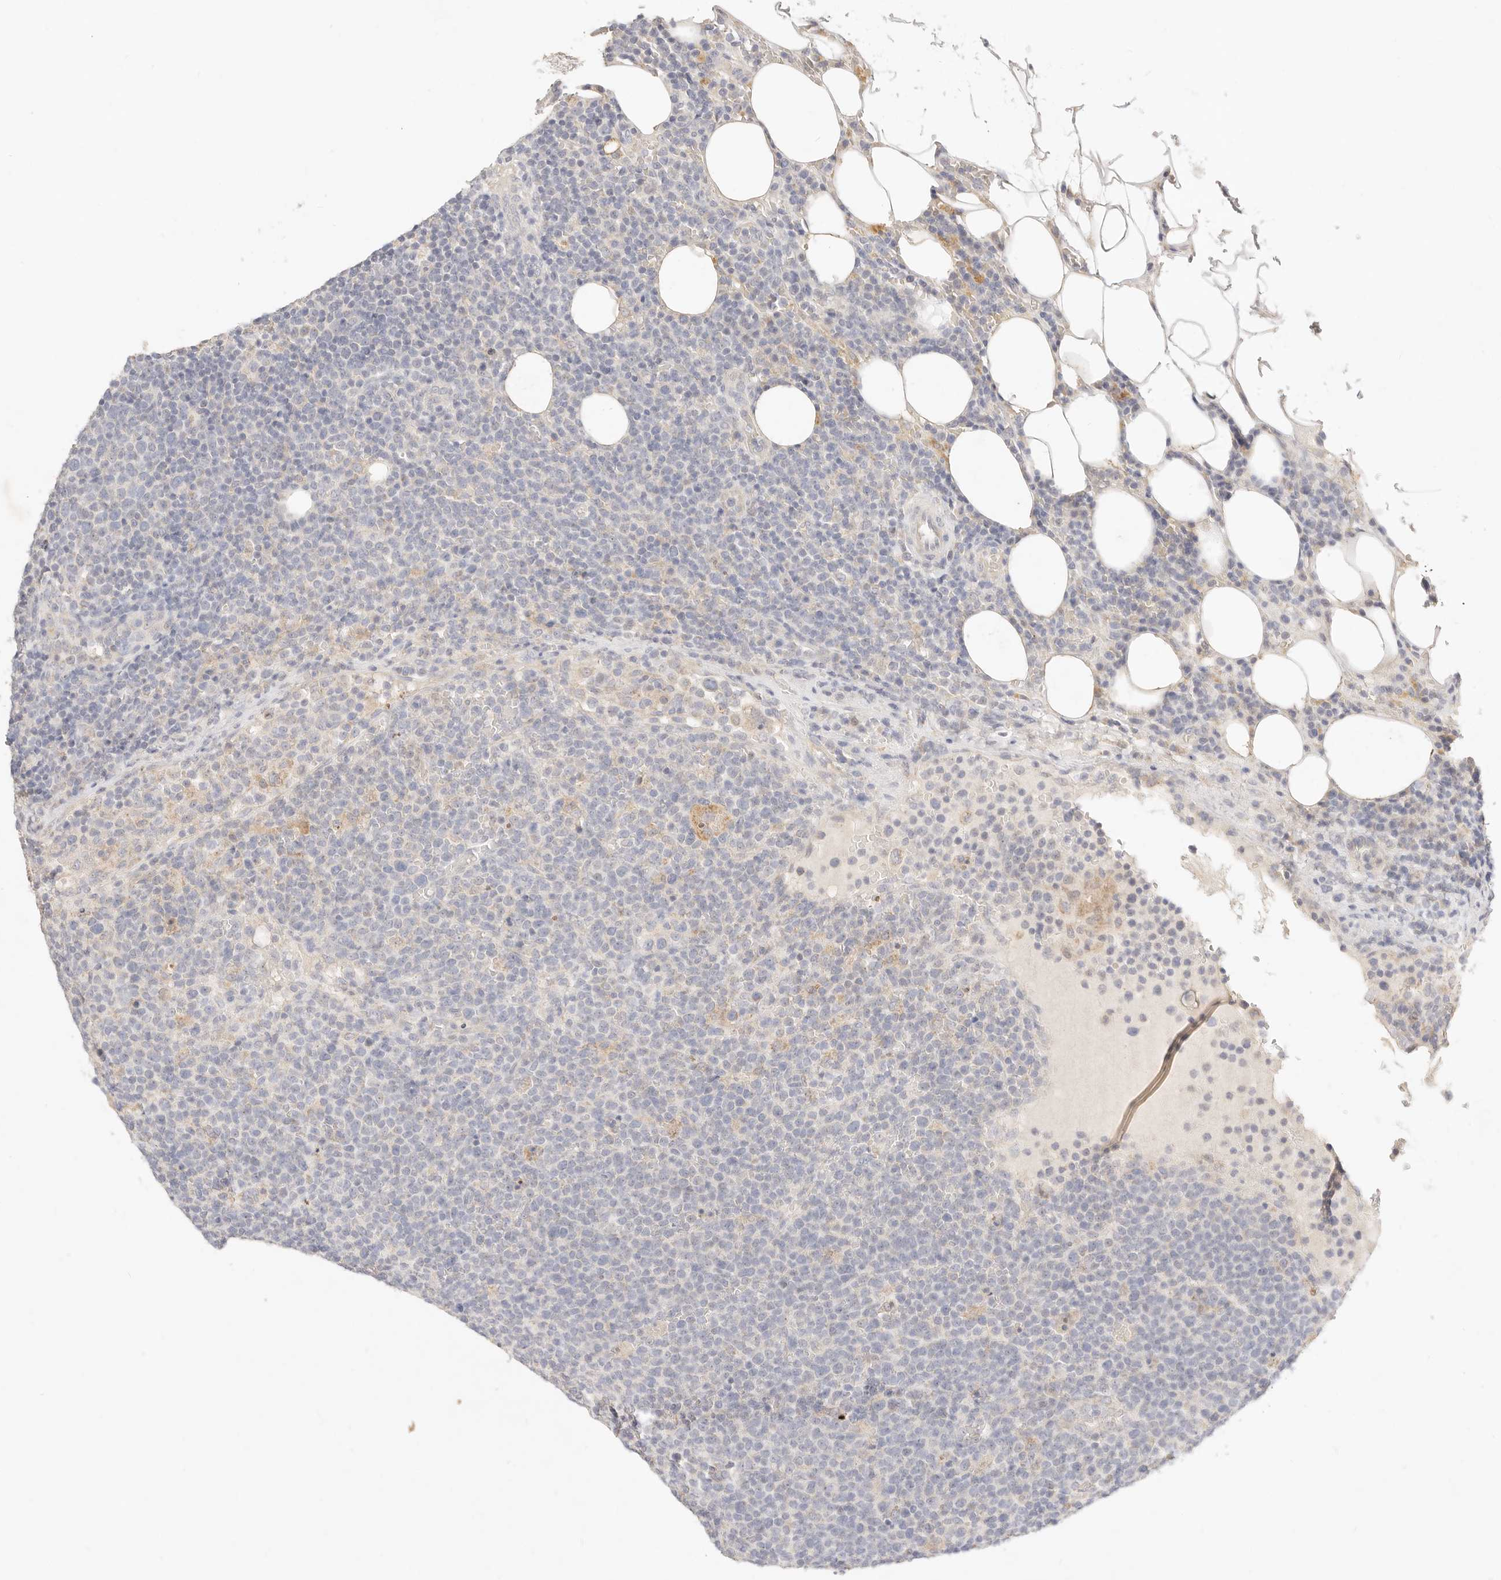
{"staining": {"intensity": "negative", "quantity": "none", "location": "none"}, "tissue": "lymphoma", "cell_type": "Tumor cells", "image_type": "cancer", "snomed": [{"axis": "morphology", "description": "Malignant lymphoma, non-Hodgkin's type, High grade"}, {"axis": "topography", "description": "Lymph node"}], "caption": "DAB immunohistochemical staining of malignant lymphoma, non-Hodgkin's type (high-grade) exhibits no significant positivity in tumor cells.", "gene": "ACOX1", "patient": {"sex": "male", "age": 61}}